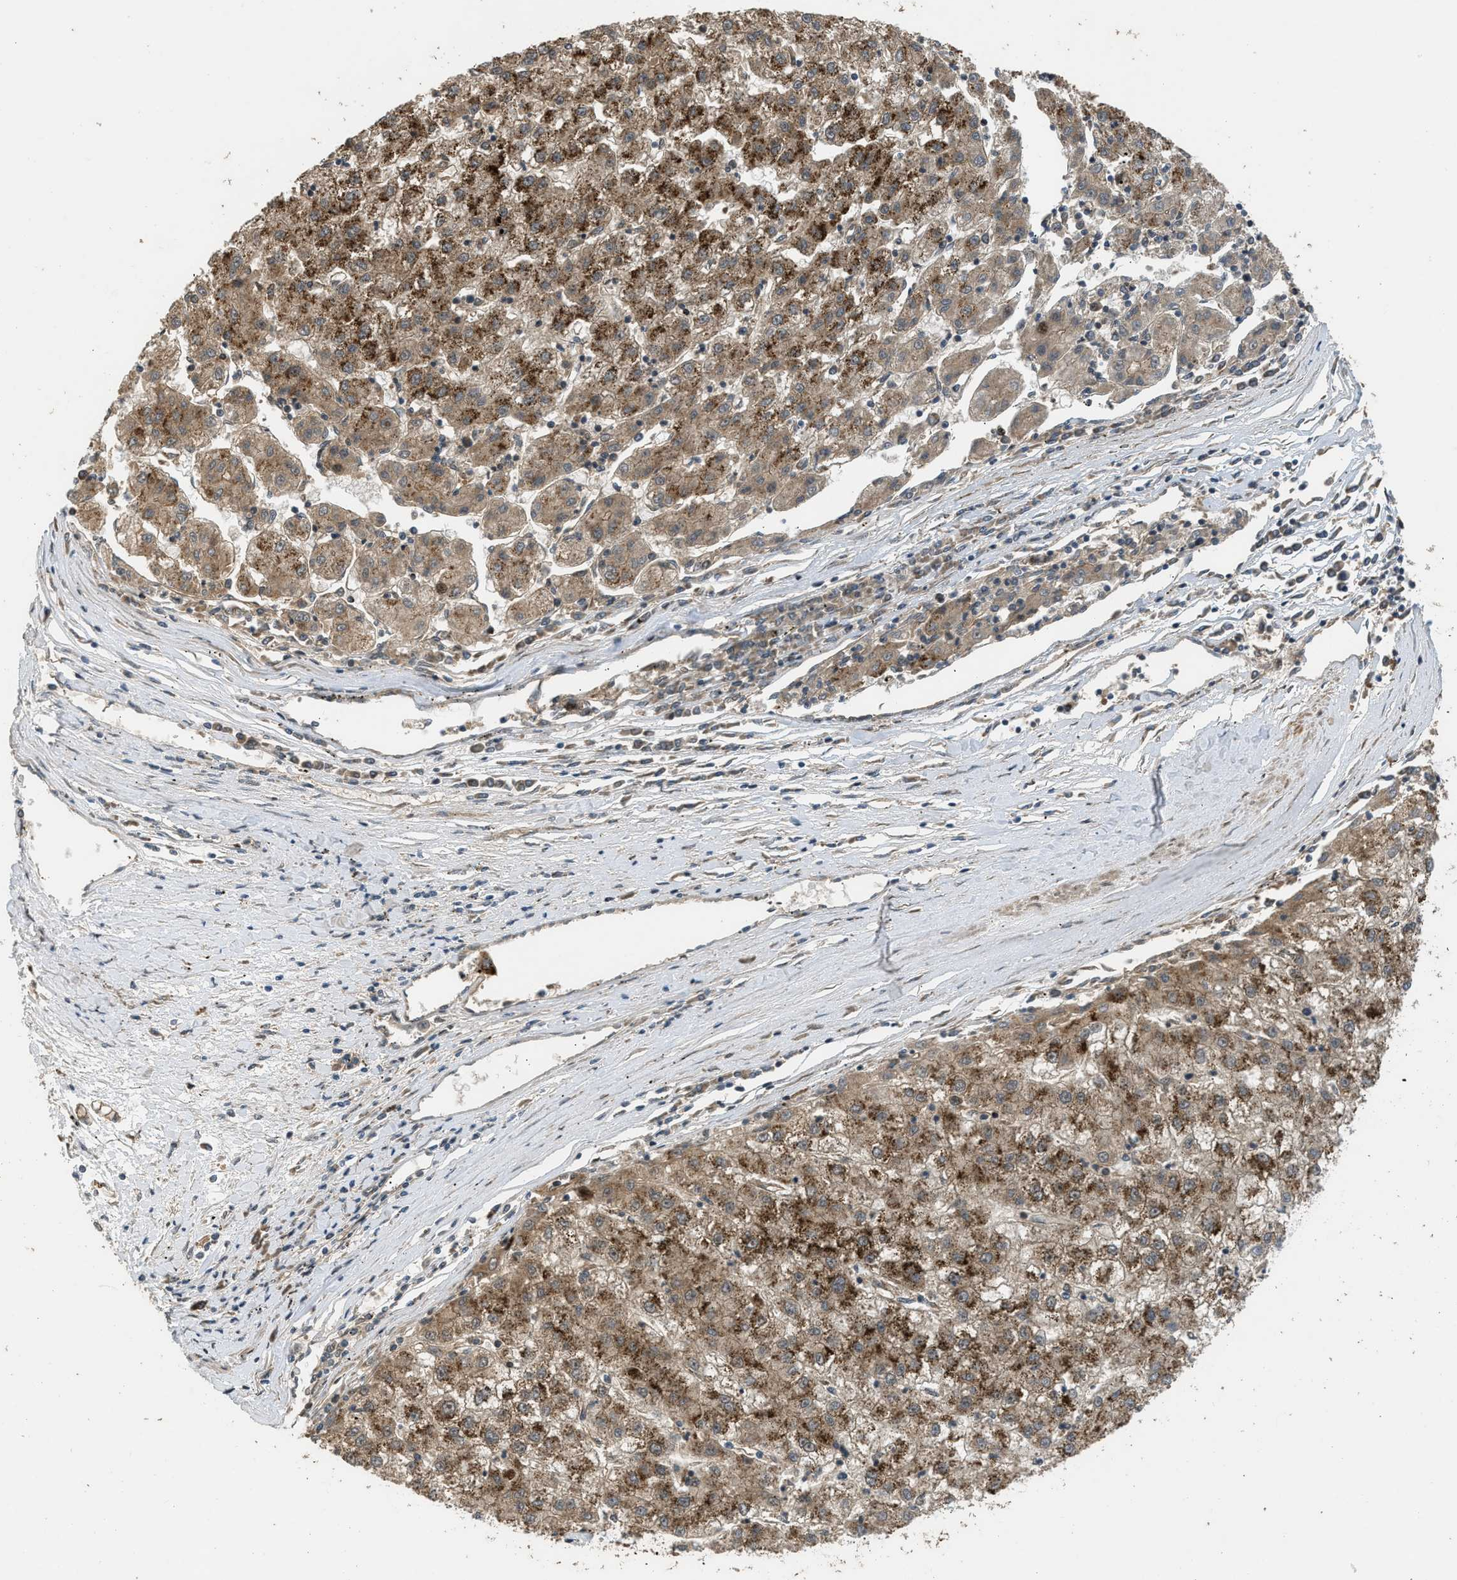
{"staining": {"intensity": "strong", "quantity": ">75%", "location": "cytoplasmic/membranous"}, "tissue": "liver cancer", "cell_type": "Tumor cells", "image_type": "cancer", "snomed": [{"axis": "morphology", "description": "Carcinoma, Hepatocellular, NOS"}, {"axis": "topography", "description": "Liver"}], "caption": "Brown immunohistochemical staining in human hepatocellular carcinoma (liver) exhibits strong cytoplasmic/membranous expression in approximately >75% of tumor cells. Immunohistochemistry stains the protein in brown and the nuclei are stained blue.", "gene": "GET1", "patient": {"sex": "male", "age": 72}}